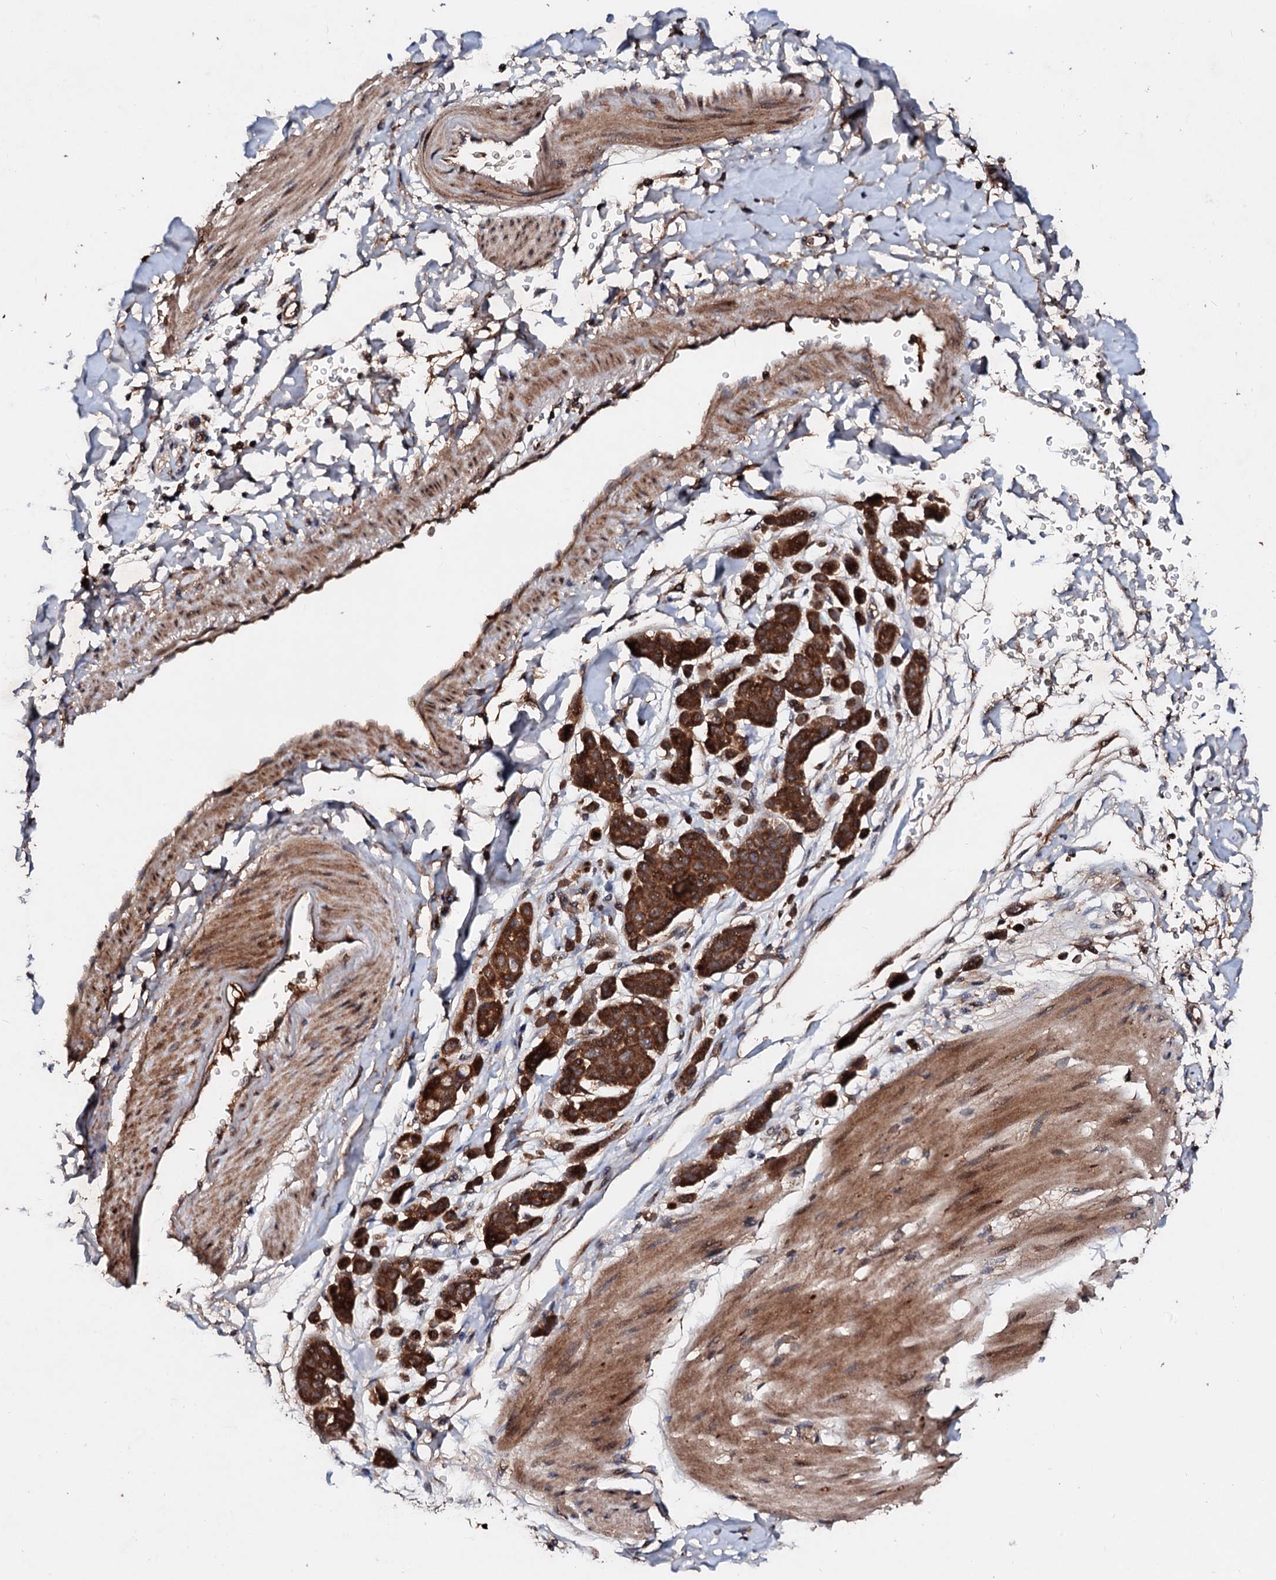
{"staining": {"intensity": "strong", "quantity": ">75%", "location": "cytoplasmic/membranous"}, "tissue": "pancreatic cancer", "cell_type": "Tumor cells", "image_type": "cancer", "snomed": [{"axis": "morphology", "description": "Normal tissue, NOS"}, {"axis": "morphology", "description": "Adenocarcinoma, NOS"}, {"axis": "topography", "description": "Pancreas"}], "caption": "A brown stain shows strong cytoplasmic/membranous positivity of a protein in human adenocarcinoma (pancreatic) tumor cells.", "gene": "EXTL1", "patient": {"sex": "female", "age": 64}}